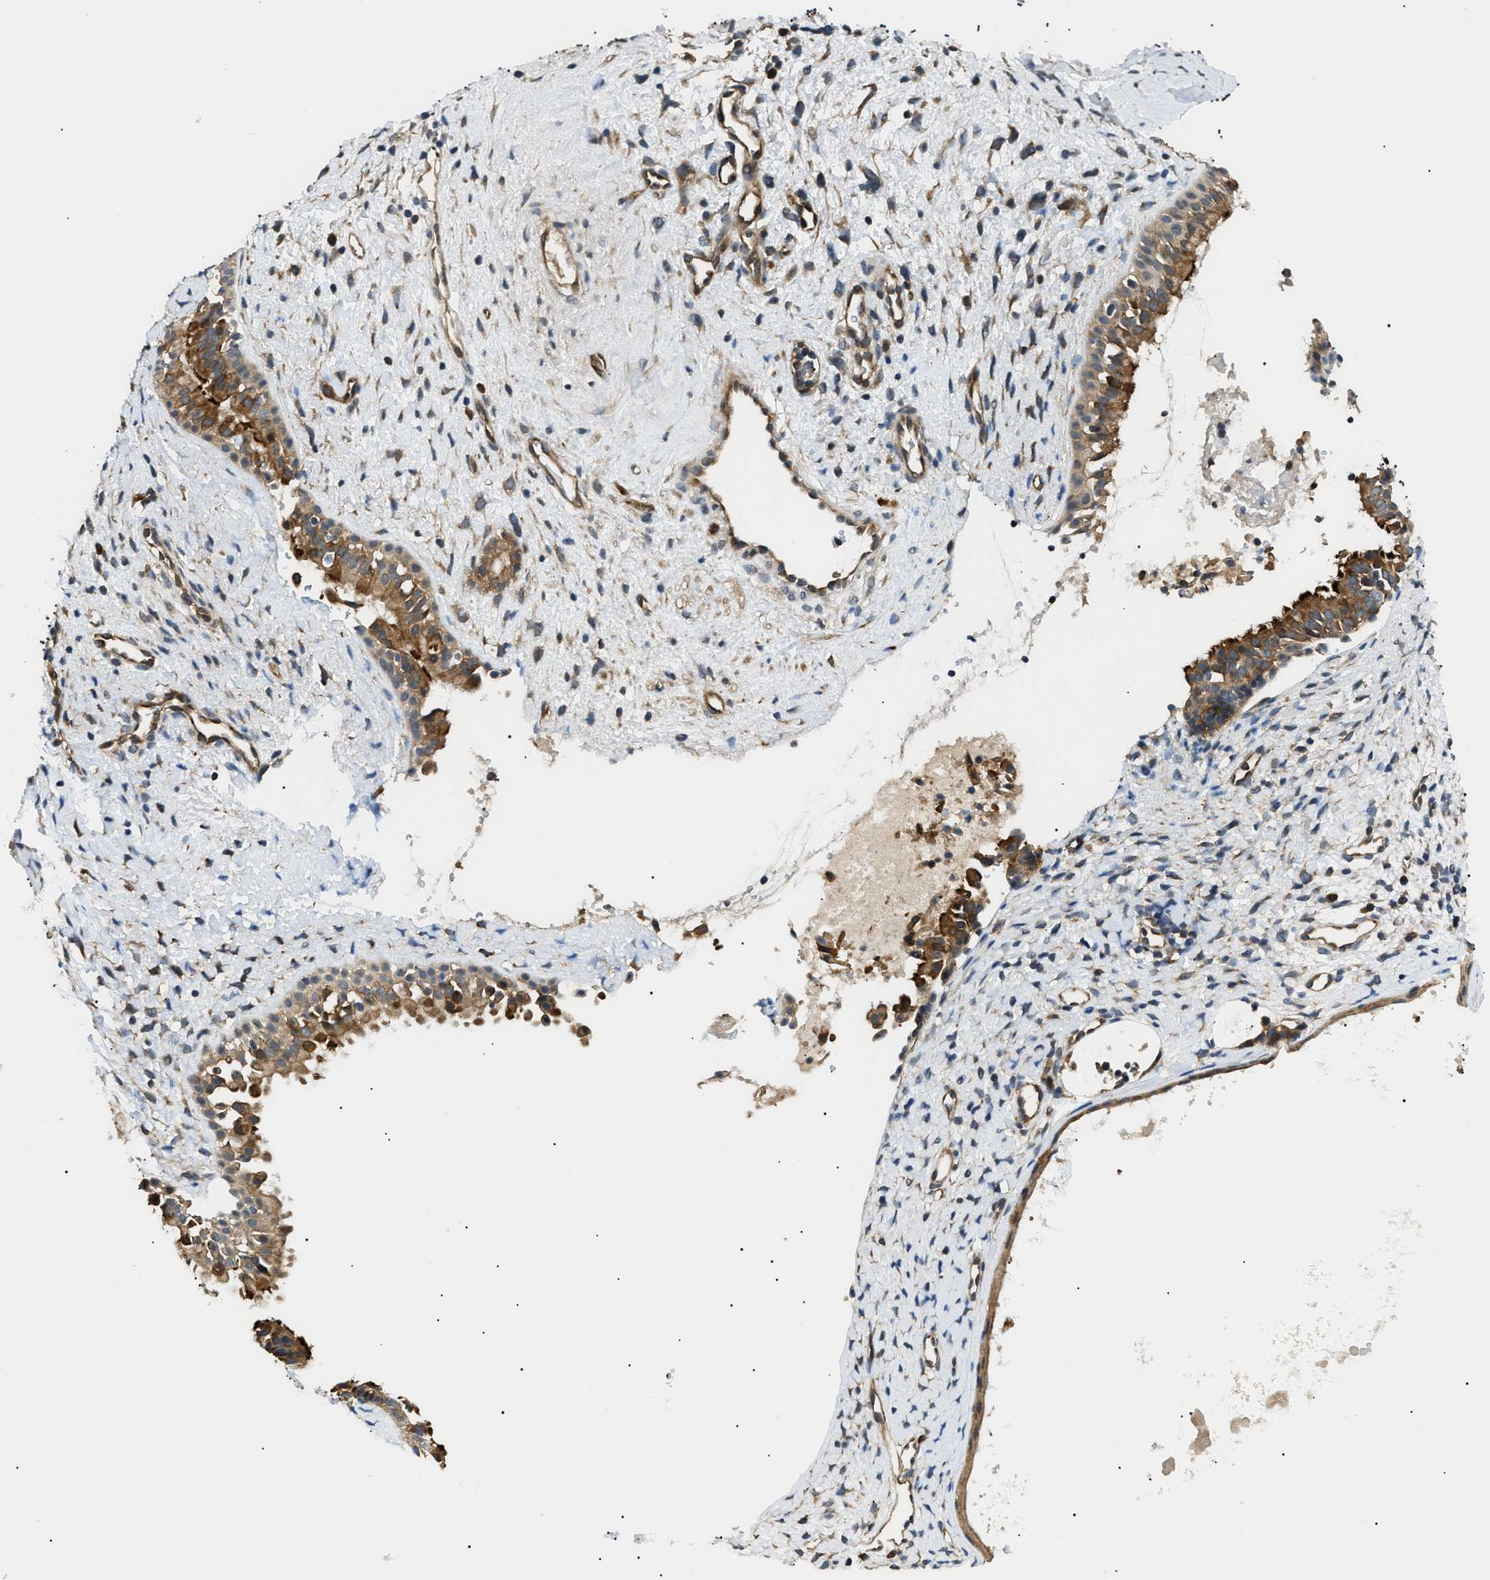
{"staining": {"intensity": "strong", "quantity": "25%-75%", "location": "cytoplasmic/membranous"}, "tissue": "nasopharynx", "cell_type": "Respiratory epithelial cells", "image_type": "normal", "snomed": [{"axis": "morphology", "description": "Normal tissue, NOS"}, {"axis": "topography", "description": "Nasopharynx"}], "caption": "Immunohistochemistry of unremarkable human nasopharynx shows high levels of strong cytoplasmic/membranous staining in approximately 25%-75% of respiratory epithelial cells. (DAB (3,3'-diaminobenzidine) = brown stain, brightfield microscopy at high magnification).", "gene": "SRPK1", "patient": {"sex": "male", "age": 22}}